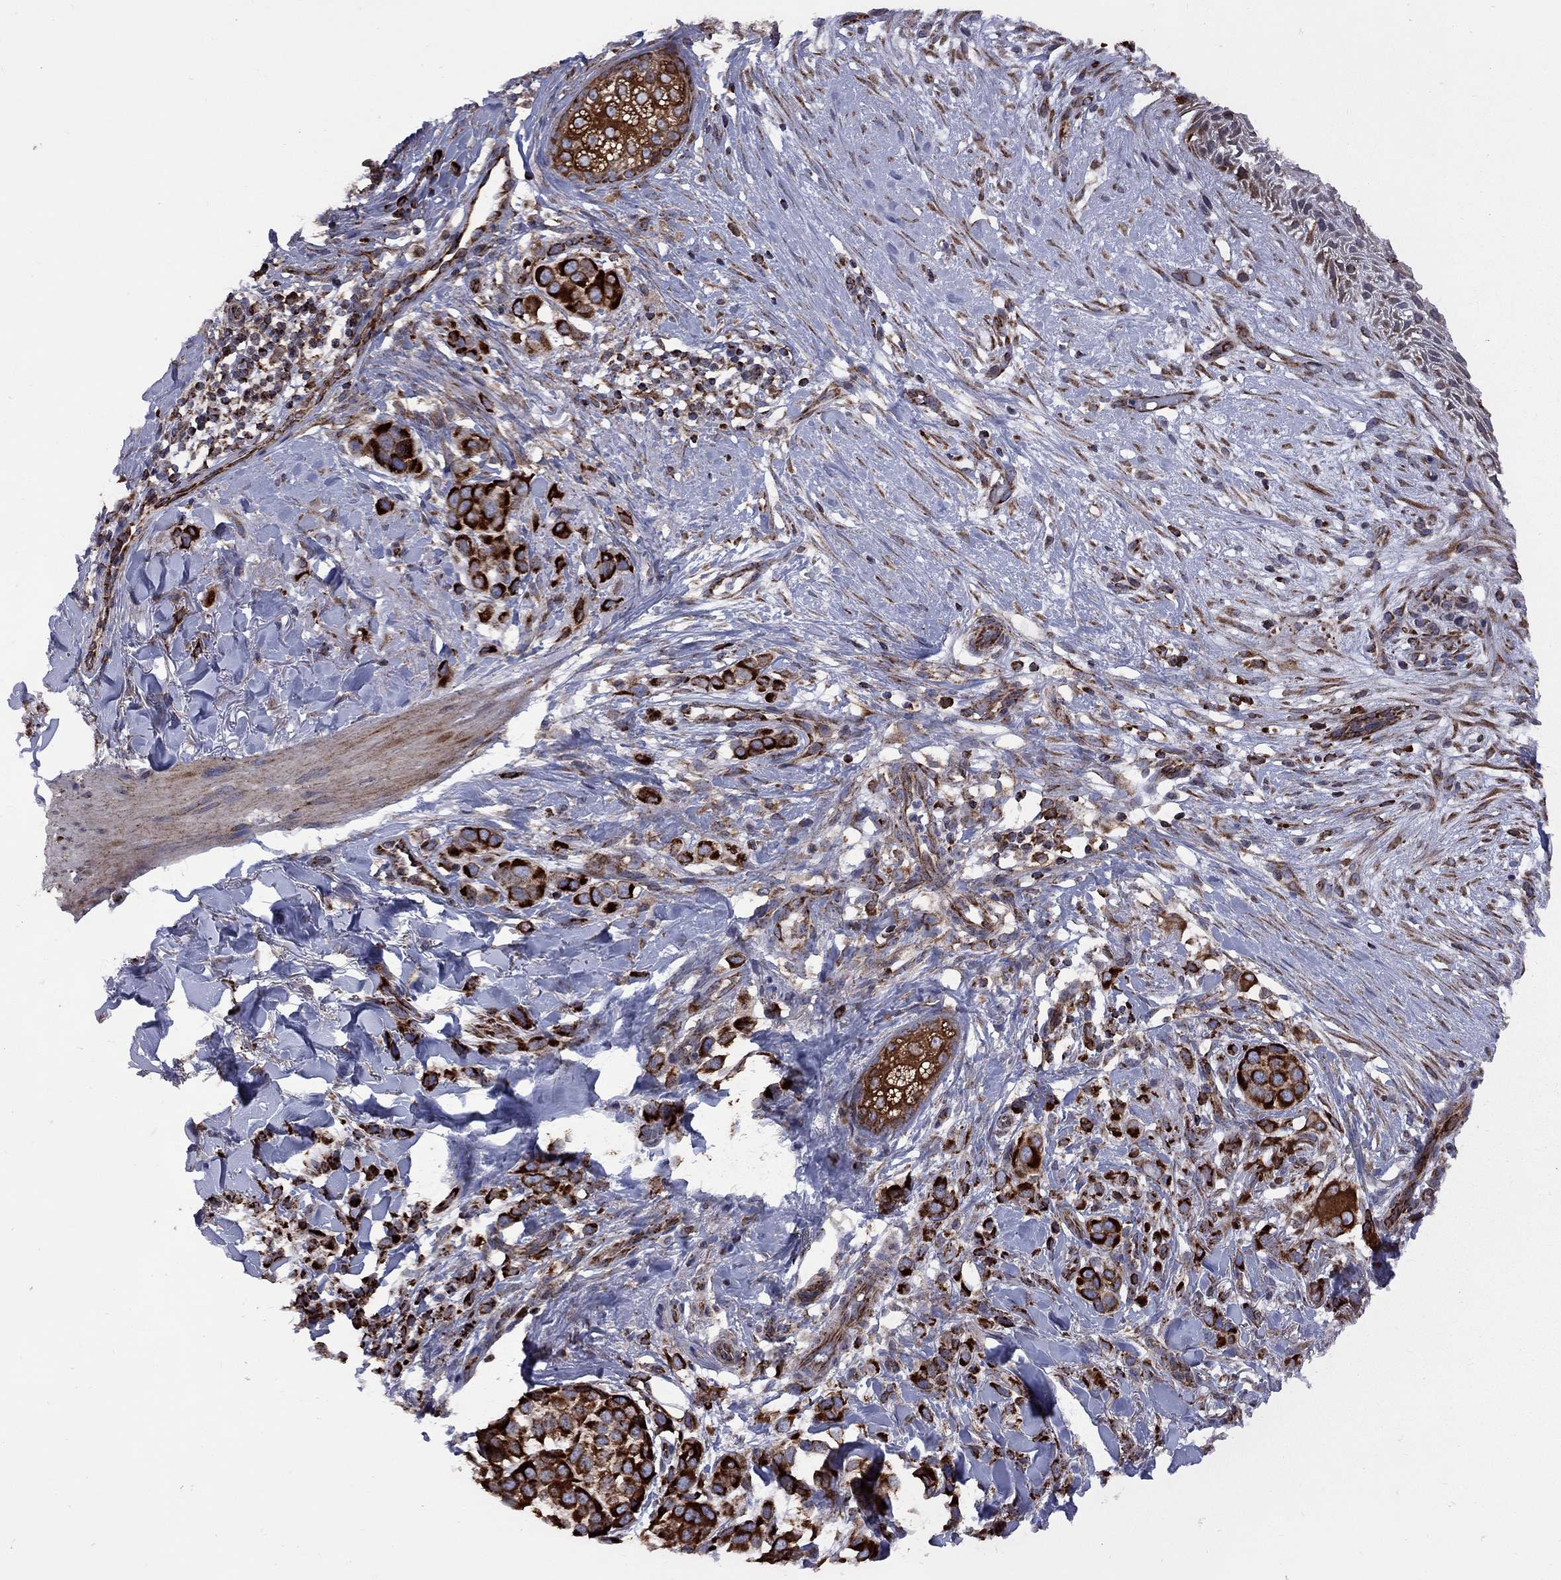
{"staining": {"intensity": "strong", "quantity": ">75%", "location": "cytoplasmic/membranous"}, "tissue": "melanoma", "cell_type": "Tumor cells", "image_type": "cancer", "snomed": [{"axis": "morphology", "description": "Malignant melanoma, NOS"}, {"axis": "topography", "description": "Skin"}], "caption": "An image of human malignant melanoma stained for a protein exhibits strong cytoplasmic/membranous brown staining in tumor cells. (brown staining indicates protein expression, while blue staining denotes nuclei).", "gene": "CLPTM1", "patient": {"sex": "male", "age": 57}}